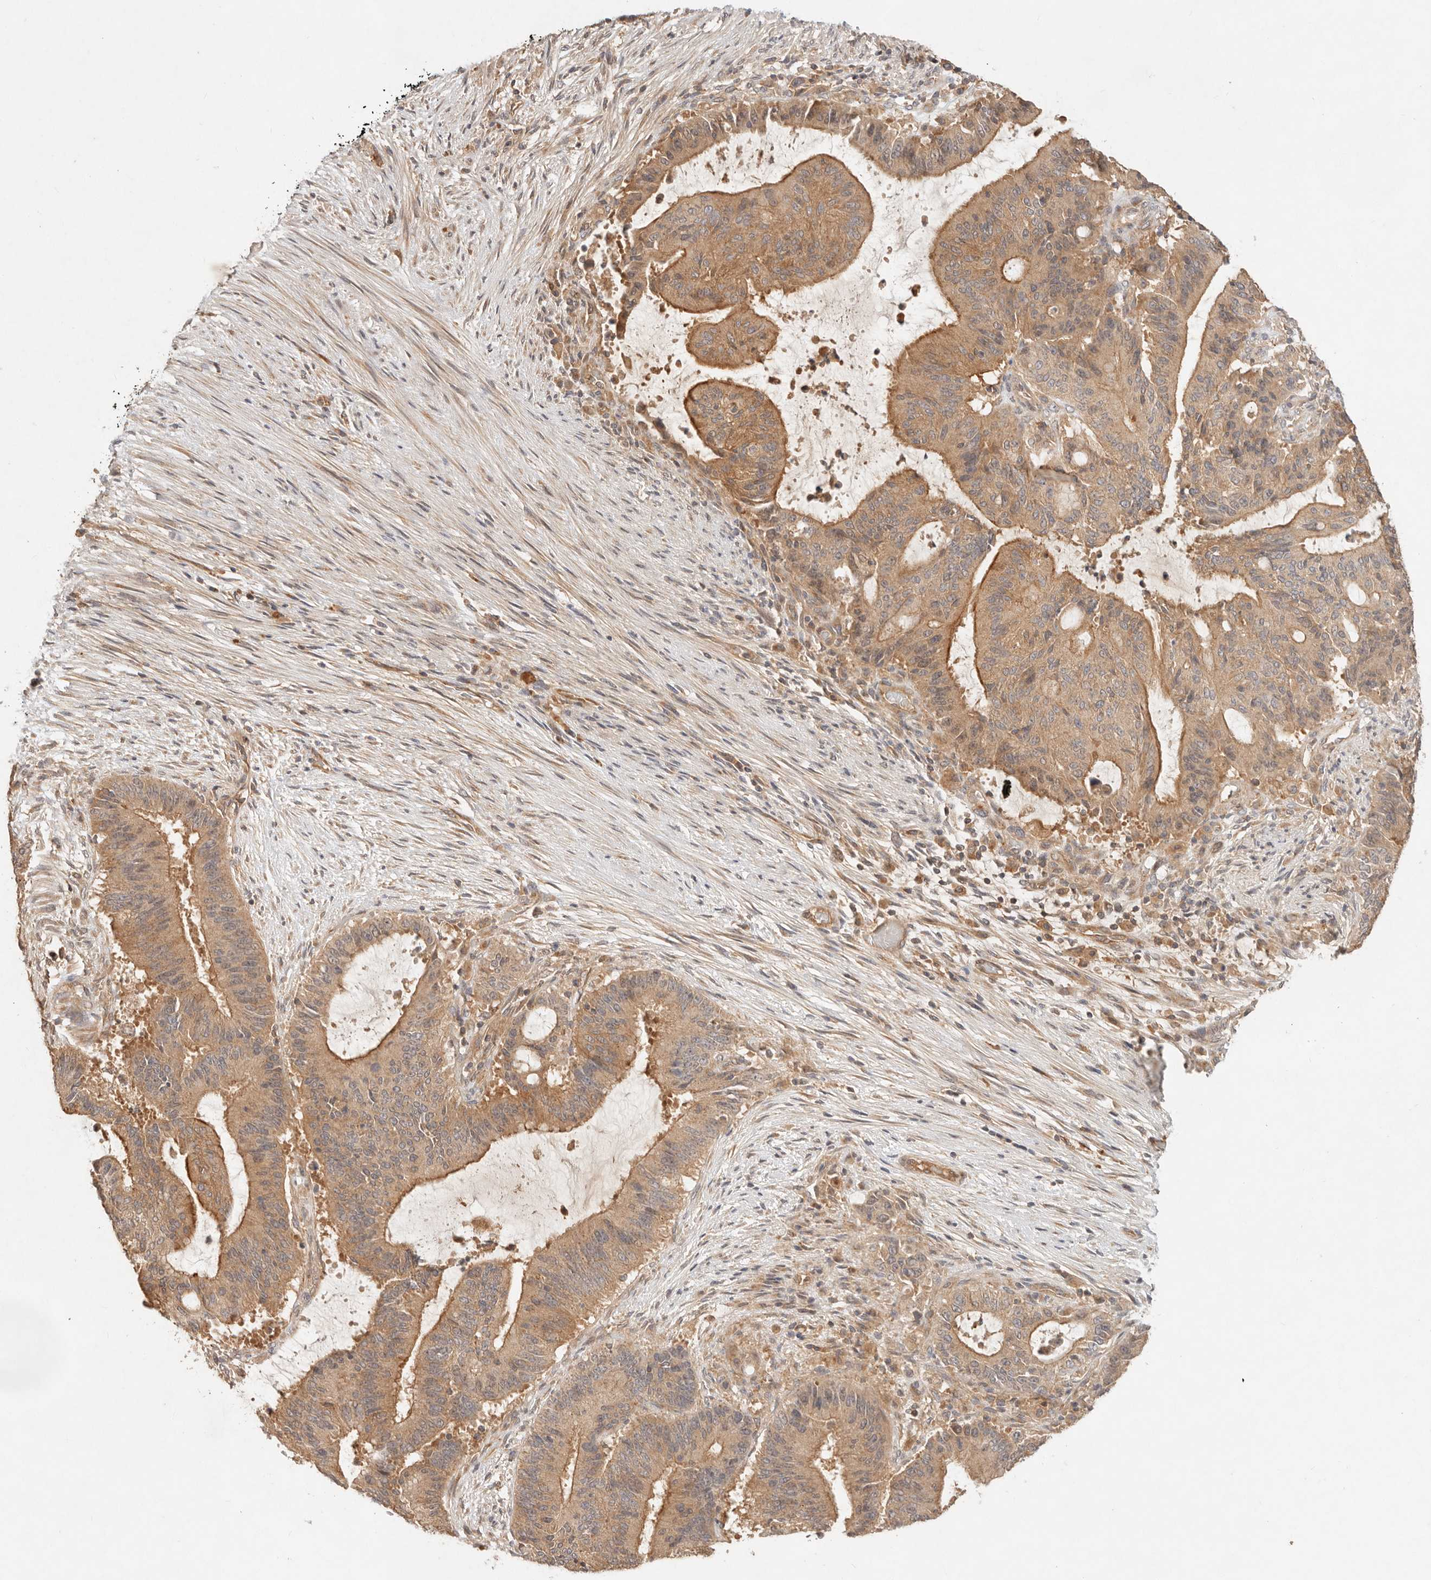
{"staining": {"intensity": "moderate", "quantity": ">75%", "location": "cytoplasmic/membranous"}, "tissue": "liver cancer", "cell_type": "Tumor cells", "image_type": "cancer", "snomed": [{"axis": "morphology", "description": "Normal tissue, NOS"}, {"axis": "morphology", "description": "Cholangiocarcinoma"}, {"axis": "topography", "description": "Liver"}, {"axis": "topography", "description": "Peripheral nerve tissue"}], "caption": "Tumor cells display medium levels of moderate cytoplasmic/membranous staining in about >75% of cells in human liver cholangiocarcinoma. Using DAB (brown) and hematoxylin (blue) stains, captured at high magnification using brightfield microscopy.", "gene": "HECTD3", "patient": {"sex": "female", "age": 73}}